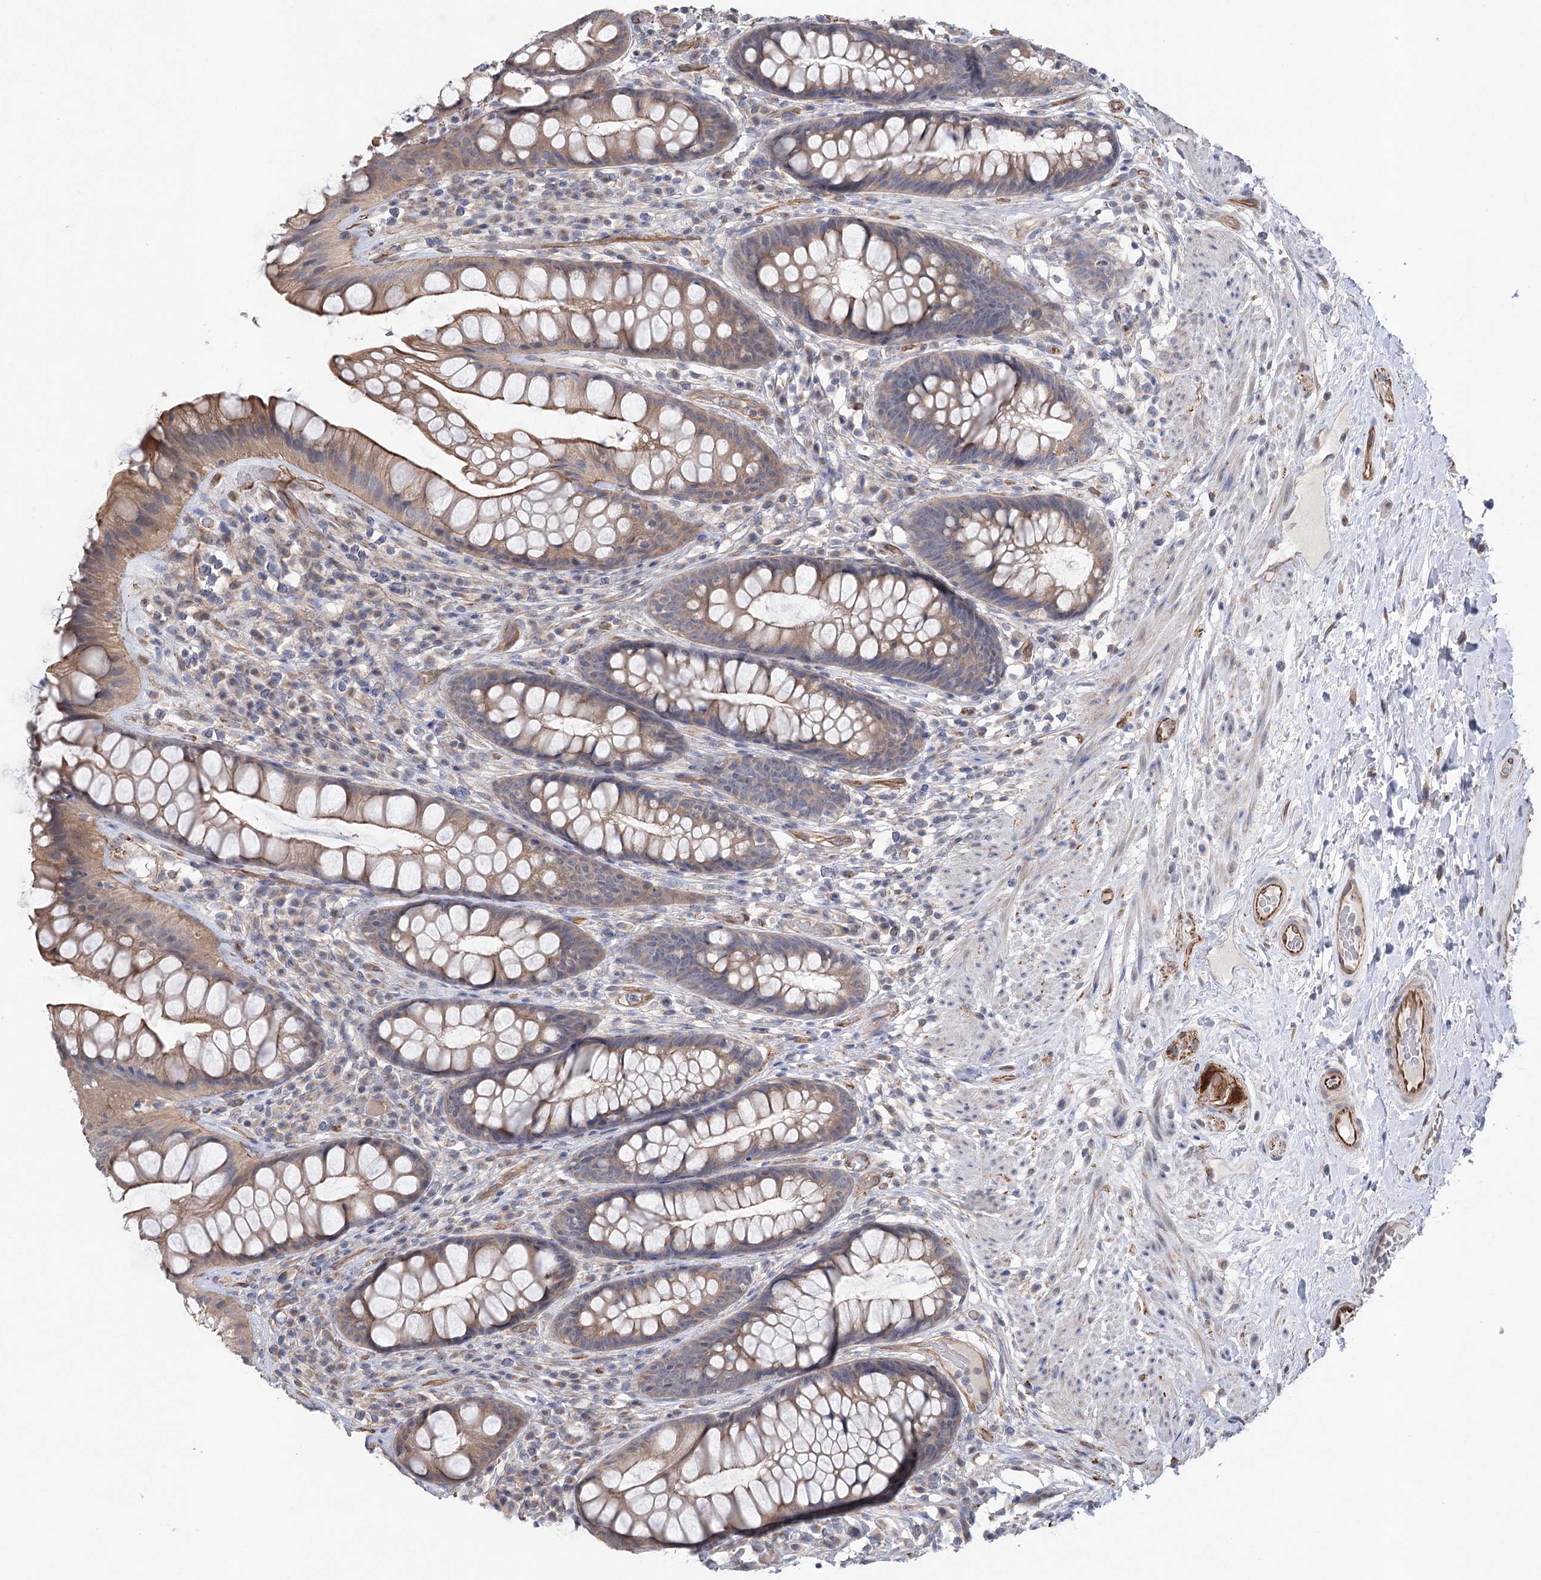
{"staining": {"intensity": "moderate", "quantity": "25%-75%", "location": "cytoplasmic/membranous"}, "tissue": "rectum", "cell_type": "Glandular cells", "image_type": "normal", "snomed": [{"axis": "morphology", "description": "Normal tissue, NOS"}, {"axis": "topography", "description": "Rectum"}], "caption": "Immunohistochemistry (DAB (3,3'-diaminobenzidine)) staining of unremarkable human rectum shows moderate cytoplasmic/membranous protein positivity in approximately 25%-75% of glandular cells. (brown staining indicates protein expression, while blue staining denotes nuclei).", "gene": "RWDD4", "patient": {"sex": "male", "age": 74}}